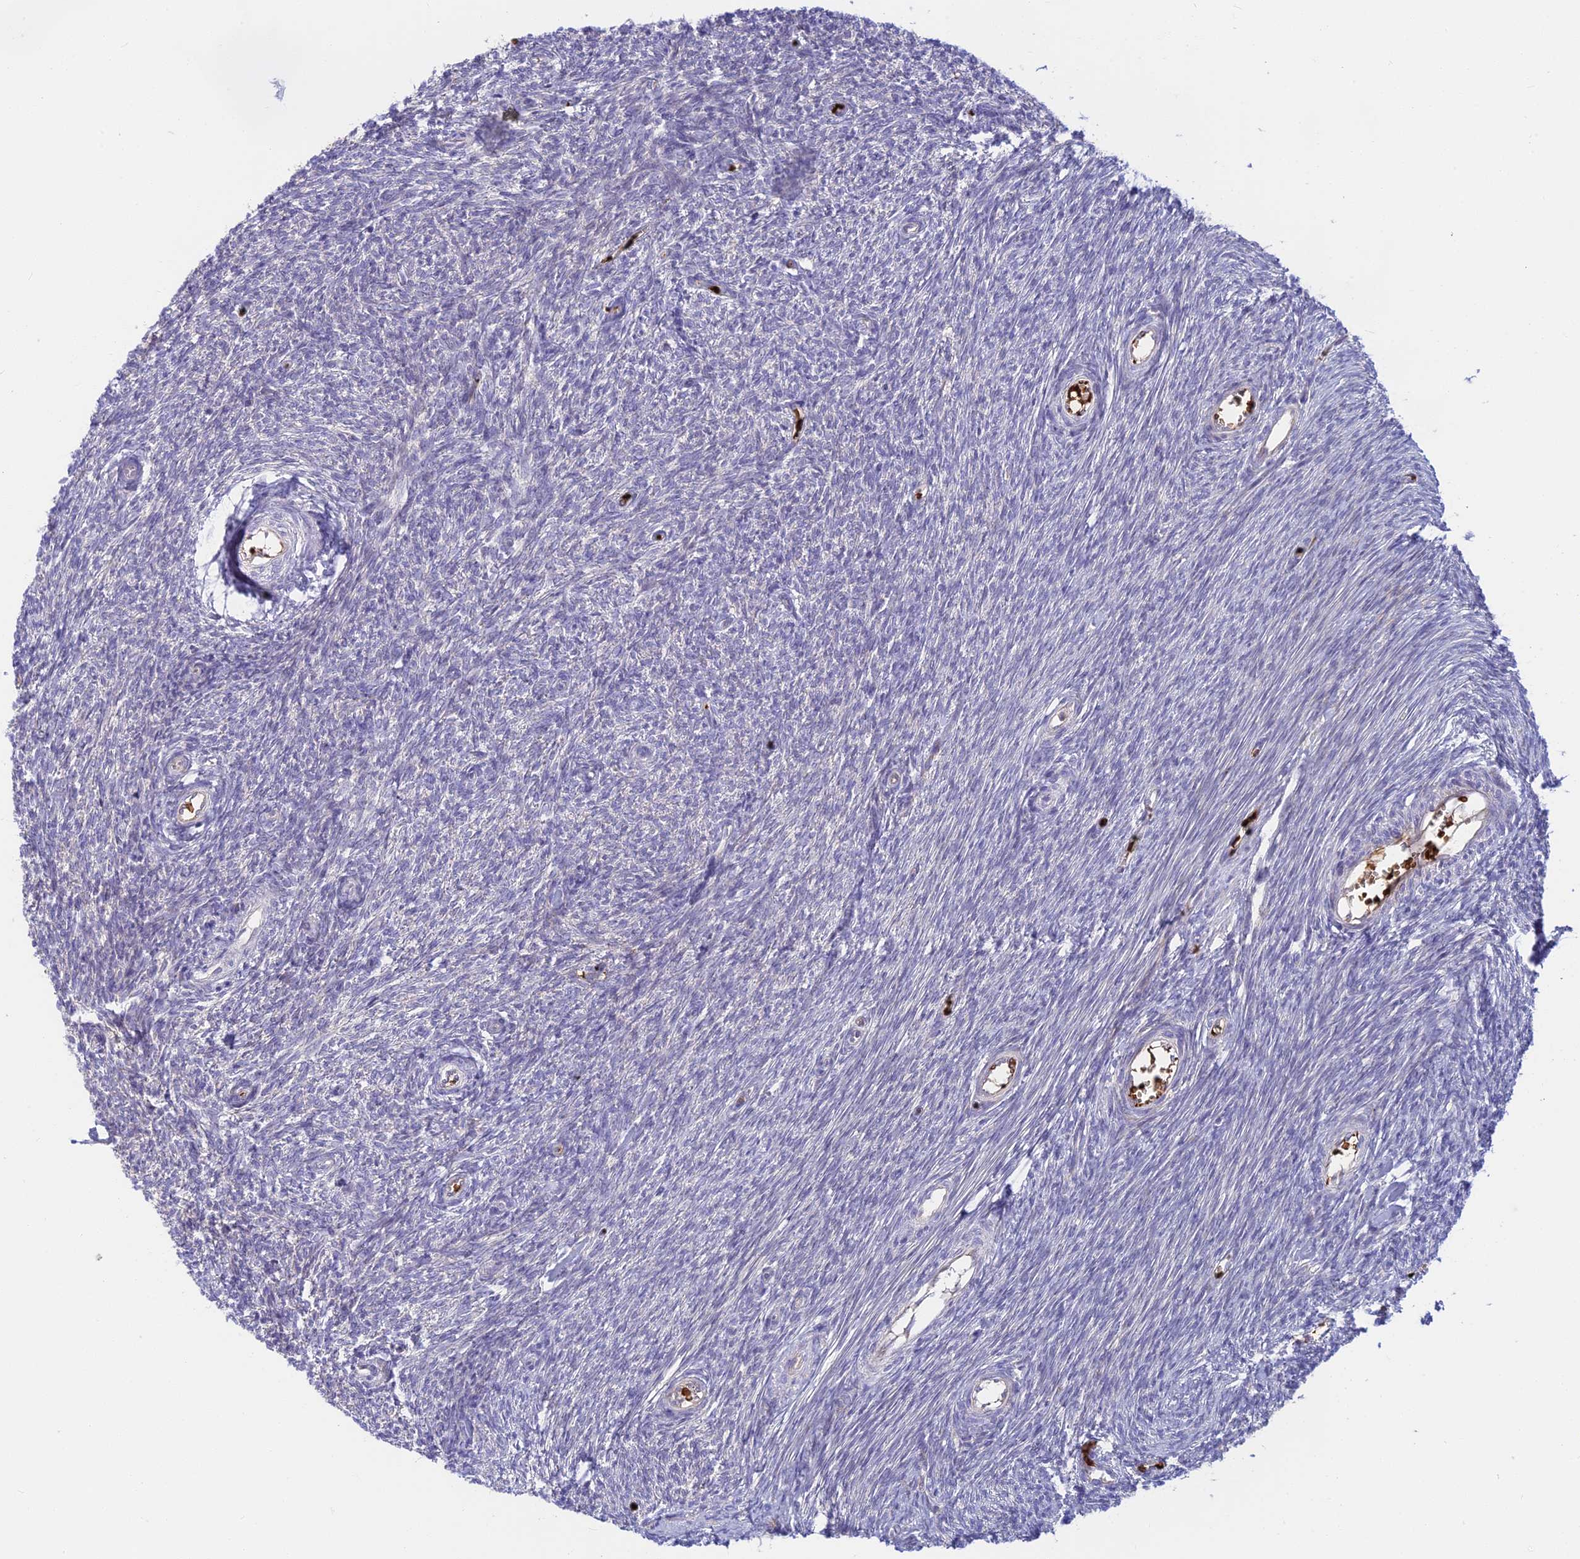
{"staining": {"intensity": "negative", "quantity": "none", "location": "none"}, "tissue": "ovary", "cell_type": "Ovarian stroma cells", "image_type": "normal", "snomed": [{"axis": "morphology", "description": "Normal tissue, NOS"}, {"axis": "topography", "description": "Ovary"}], "caption": "A high-resolution histopathology image shows IHC staining of benign ovary, which exhibits no significant expression in ovarian stroma cells.", "gene": "UFSP2", "patient": {"sex": "female", "age": 44}}